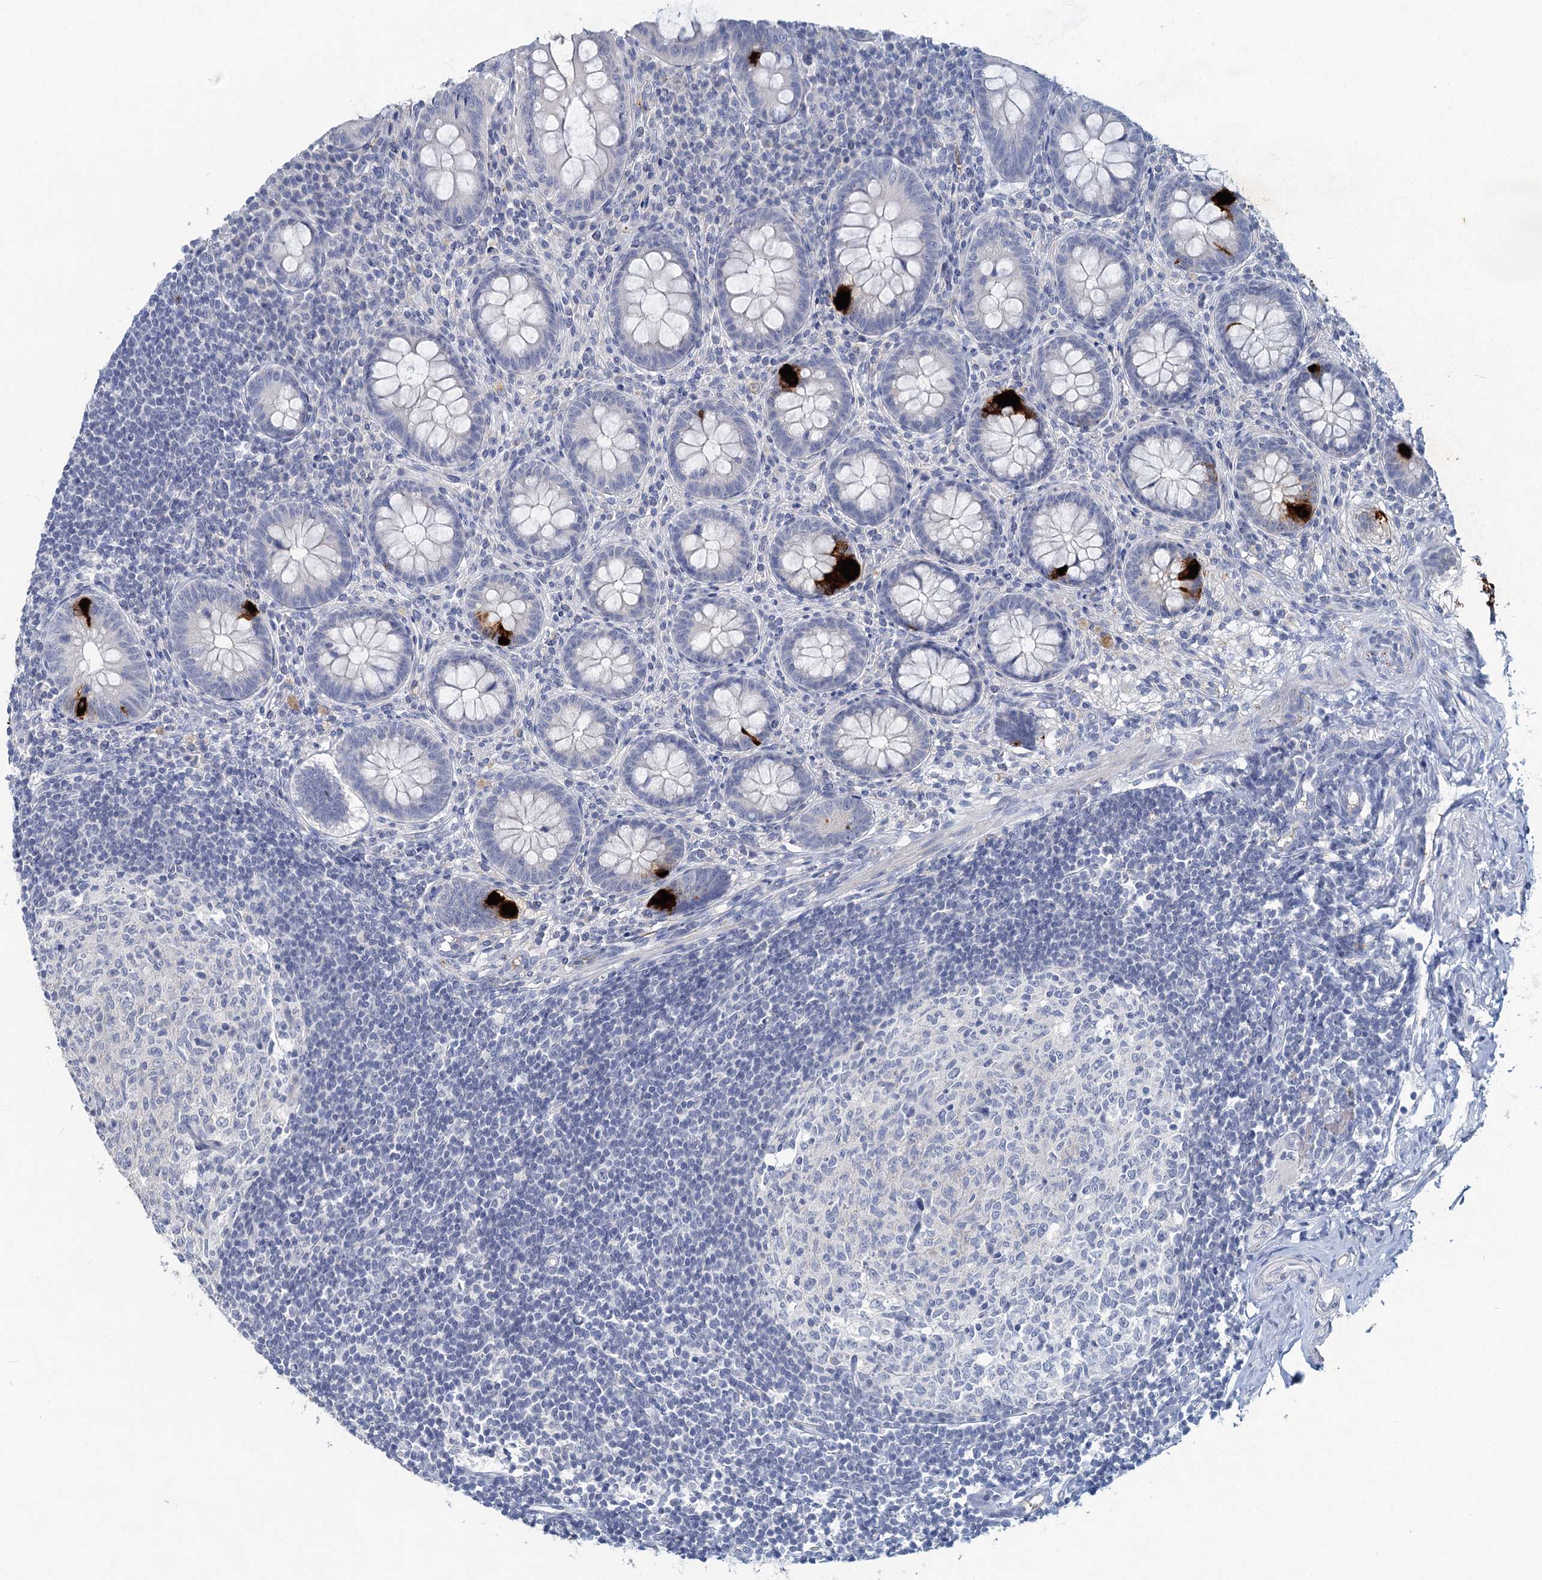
{"staining": {"intensity": "strong", "quantity": "<25%", "location": "cytoplasmic/membranous"}, "tissue": "appendix", "cell_type": "Glandular cells", "image_type": "normal", "snomed": [{"axis": "morphology", "description": "Normal tissue, NOS"}, {"axis": "topography", "description": "Appendix"}], "caption": "Immunohistochemical staining of normal appendix reveals <25% levels of strong cytoplasmic/membranous protein expression in about <25% of glandular cells.", "gene": "CHGA", "patient": {"sex": "female", "age": 33}}